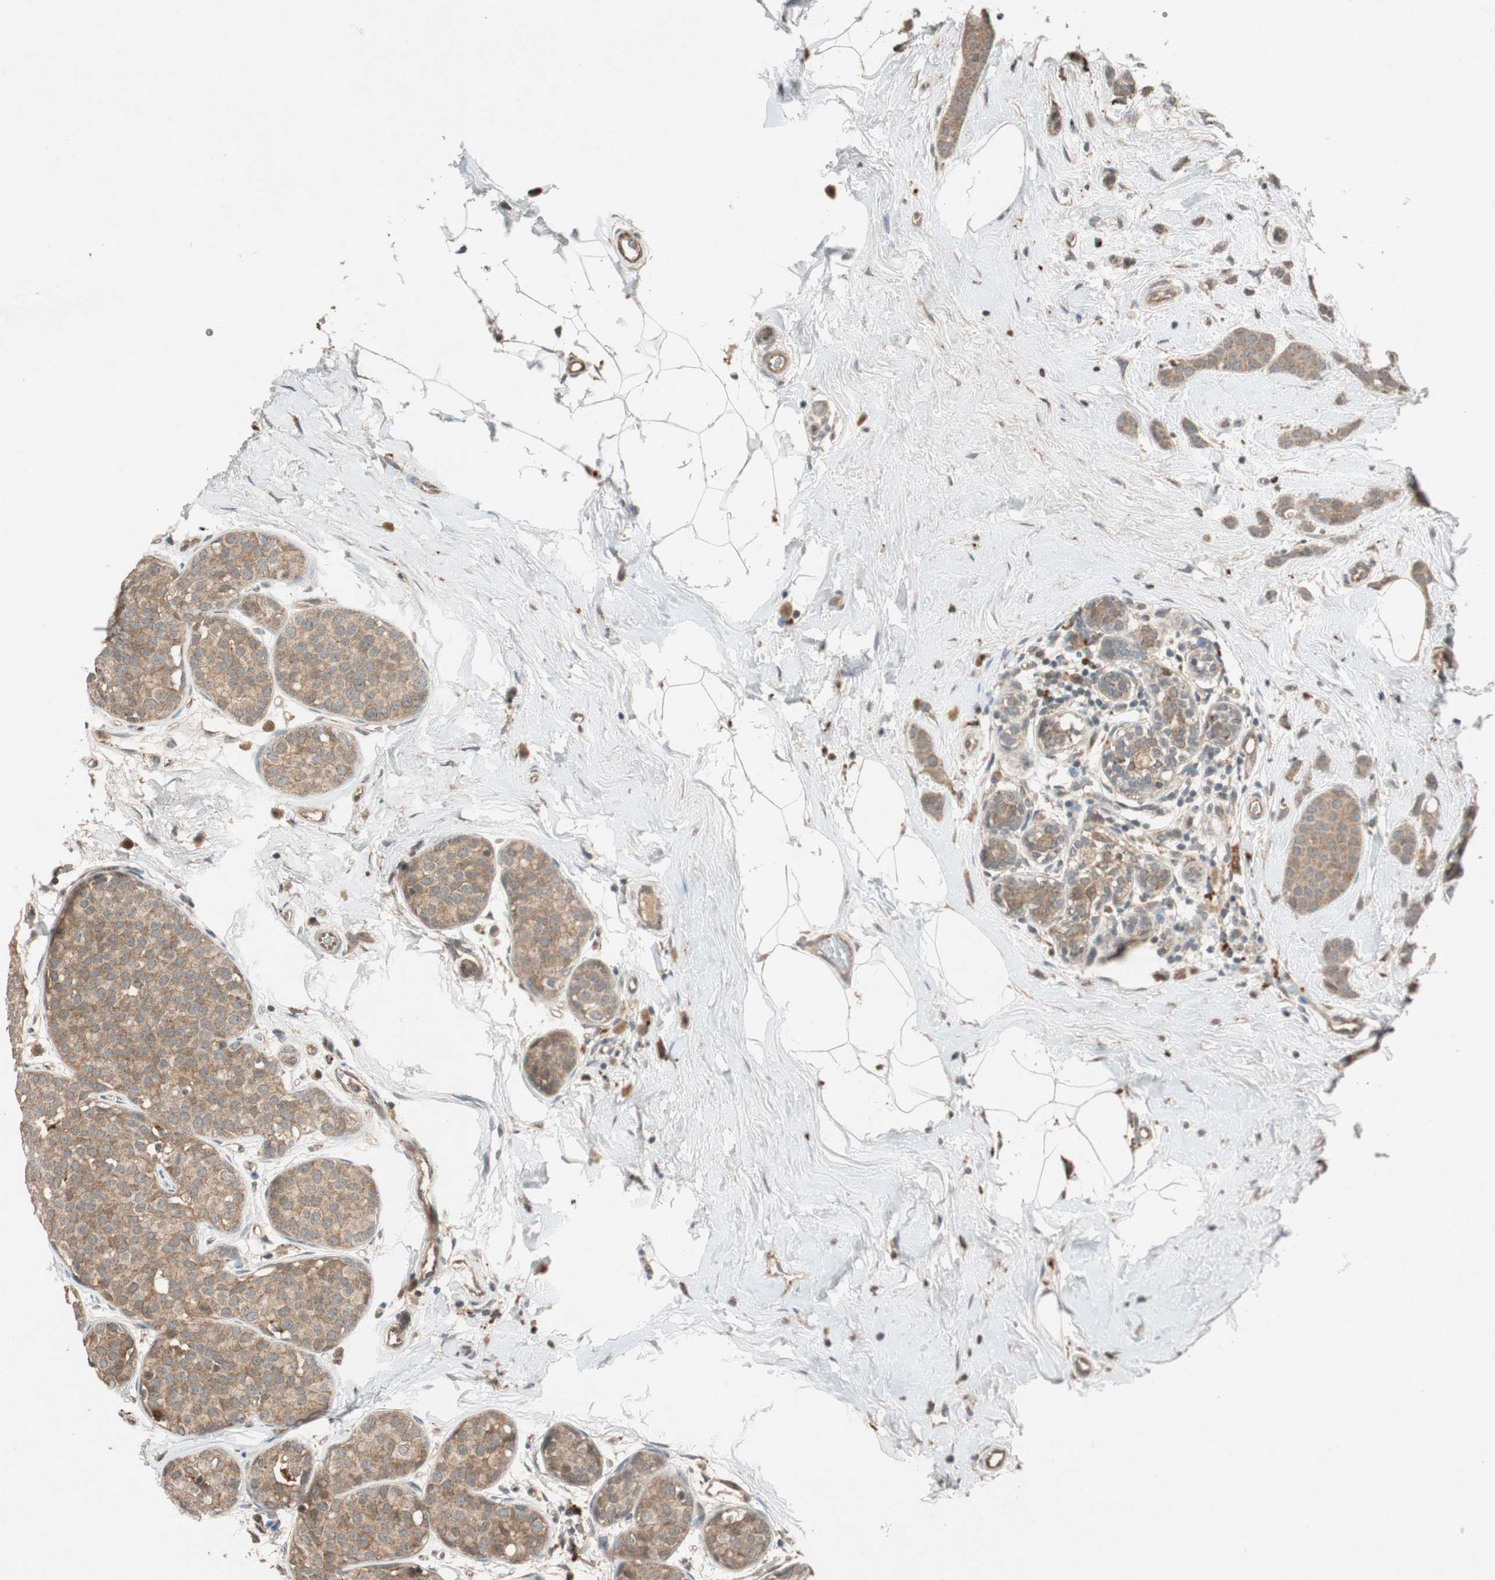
{"staining": {"intensity": "moderate", "quantity": ">75%", "location": "cytoplasmic/membranous"}, "tissue": "breast cancer", "cell_type": "Tumor cells", "image_type": "cancer", "snomed": [{"axis": "morphology", "description": "Lobular carcinoma, in situ"}, {"axis": "morphology", "description": "Lobular carcinoma"}, {"axis": "topography", "description": "Breast"}], "caption": "About >75% of tumor cells in human lobular carcinoma in situ (breast) show moderate cytoplasmic/membranous protein expression as visualized by brown immunohistochemical staining.", "gene": "GLB1", "patient": {"sex": "female", "age": 41}}